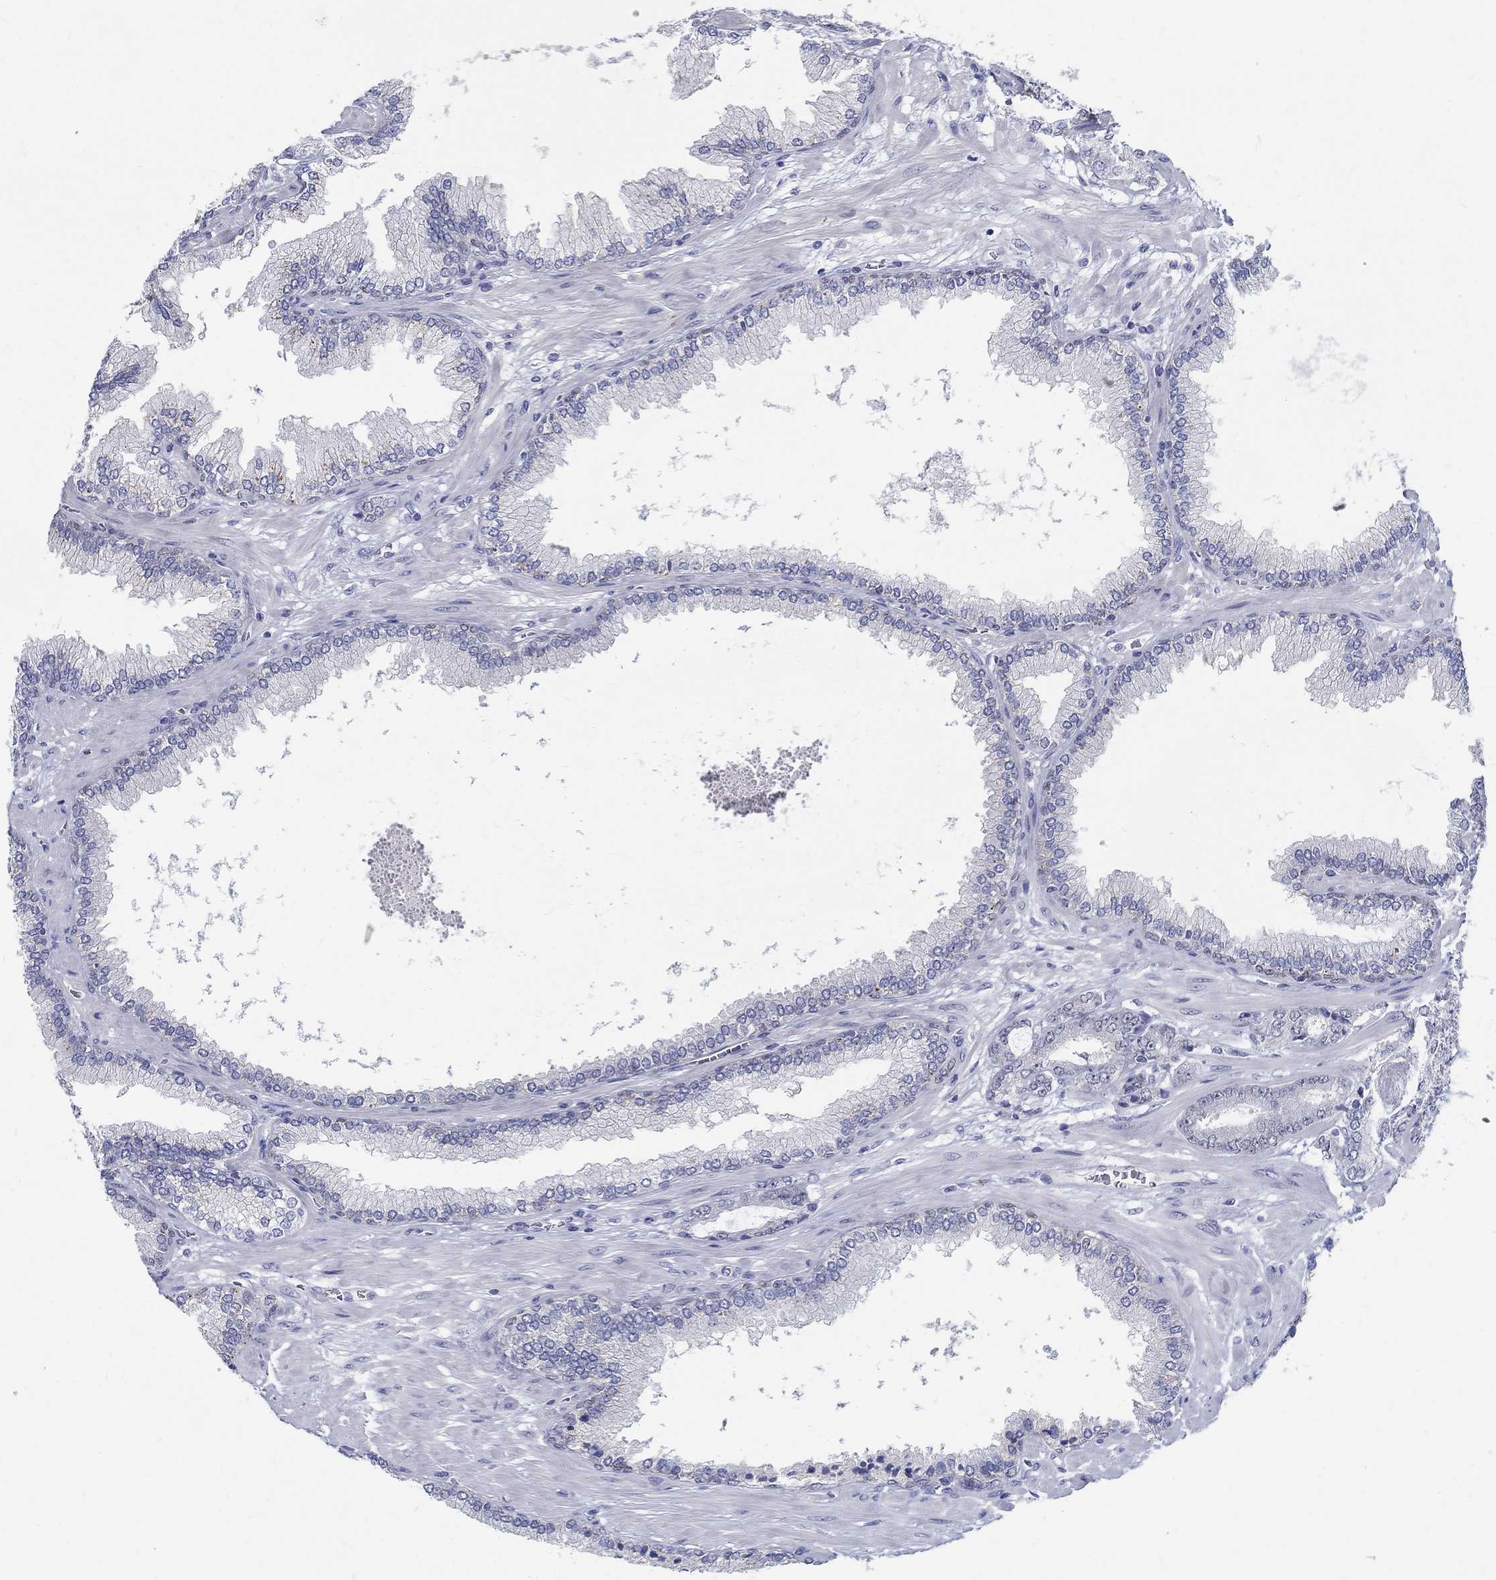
{"staining": {"intensity": "negative", "quantity": "none", "location": "none"}, "tissue": "prostate cancer", "cell_type": "Tumor cells", "image_type": "cancer", "snomed": [{"axis": "morphology", "description": "Adenocarcinoma, Low grade"}, {"axis": "topography", "description": "Prostate"}], "caption": "An IHC photomicrograph of prostate cancer is shown. There is no staining in tumor cells of prostate cancer.", "gene": "SOX2", "patient": {"sex": "male", "age": 69}}